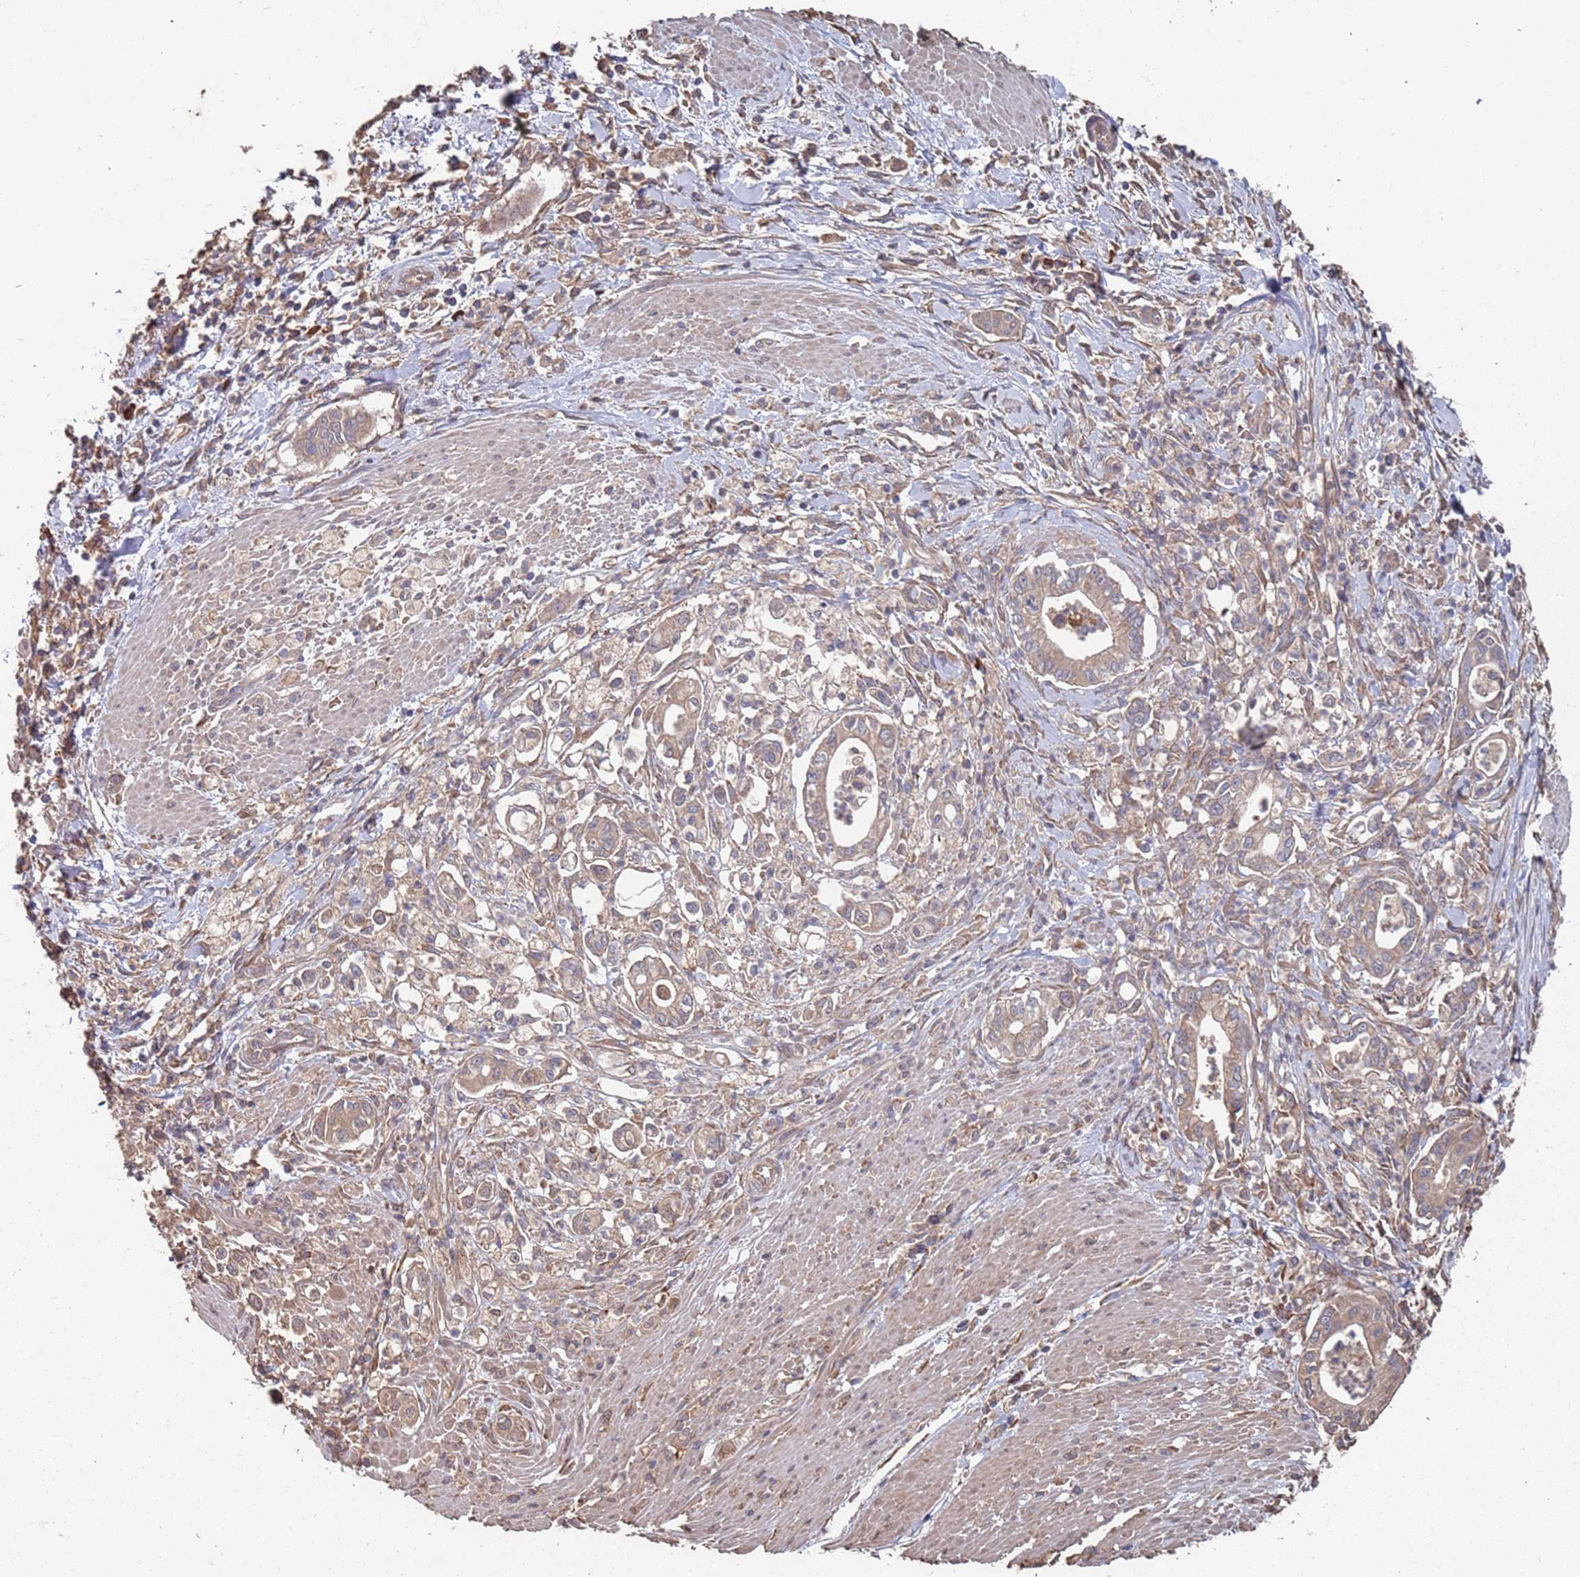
{"staining": {"intensity": "moderate", "quantity": "25%-75%", "location": "cytoplasmic/membranous"}, "tissue": "pancreatic cancer", "cell_type": "Tumor cells", "image_type": "cancer", "snomed": [{"axis": "morphology", "description": "Adenocarcinoma, NOS"}, {"axis": "topography", "description": "Pancreas"}], "caption": "Pancreatic adenocarcinoma stained with IHC demonstrates moderate cytoplasmic/membranous staining in about 25%-75% of tumor cells. The protein is shown in brown color, while the nuclei are stained blue.", "gene": "ATG5", "patient": {"sex": "male", "age": 78}}